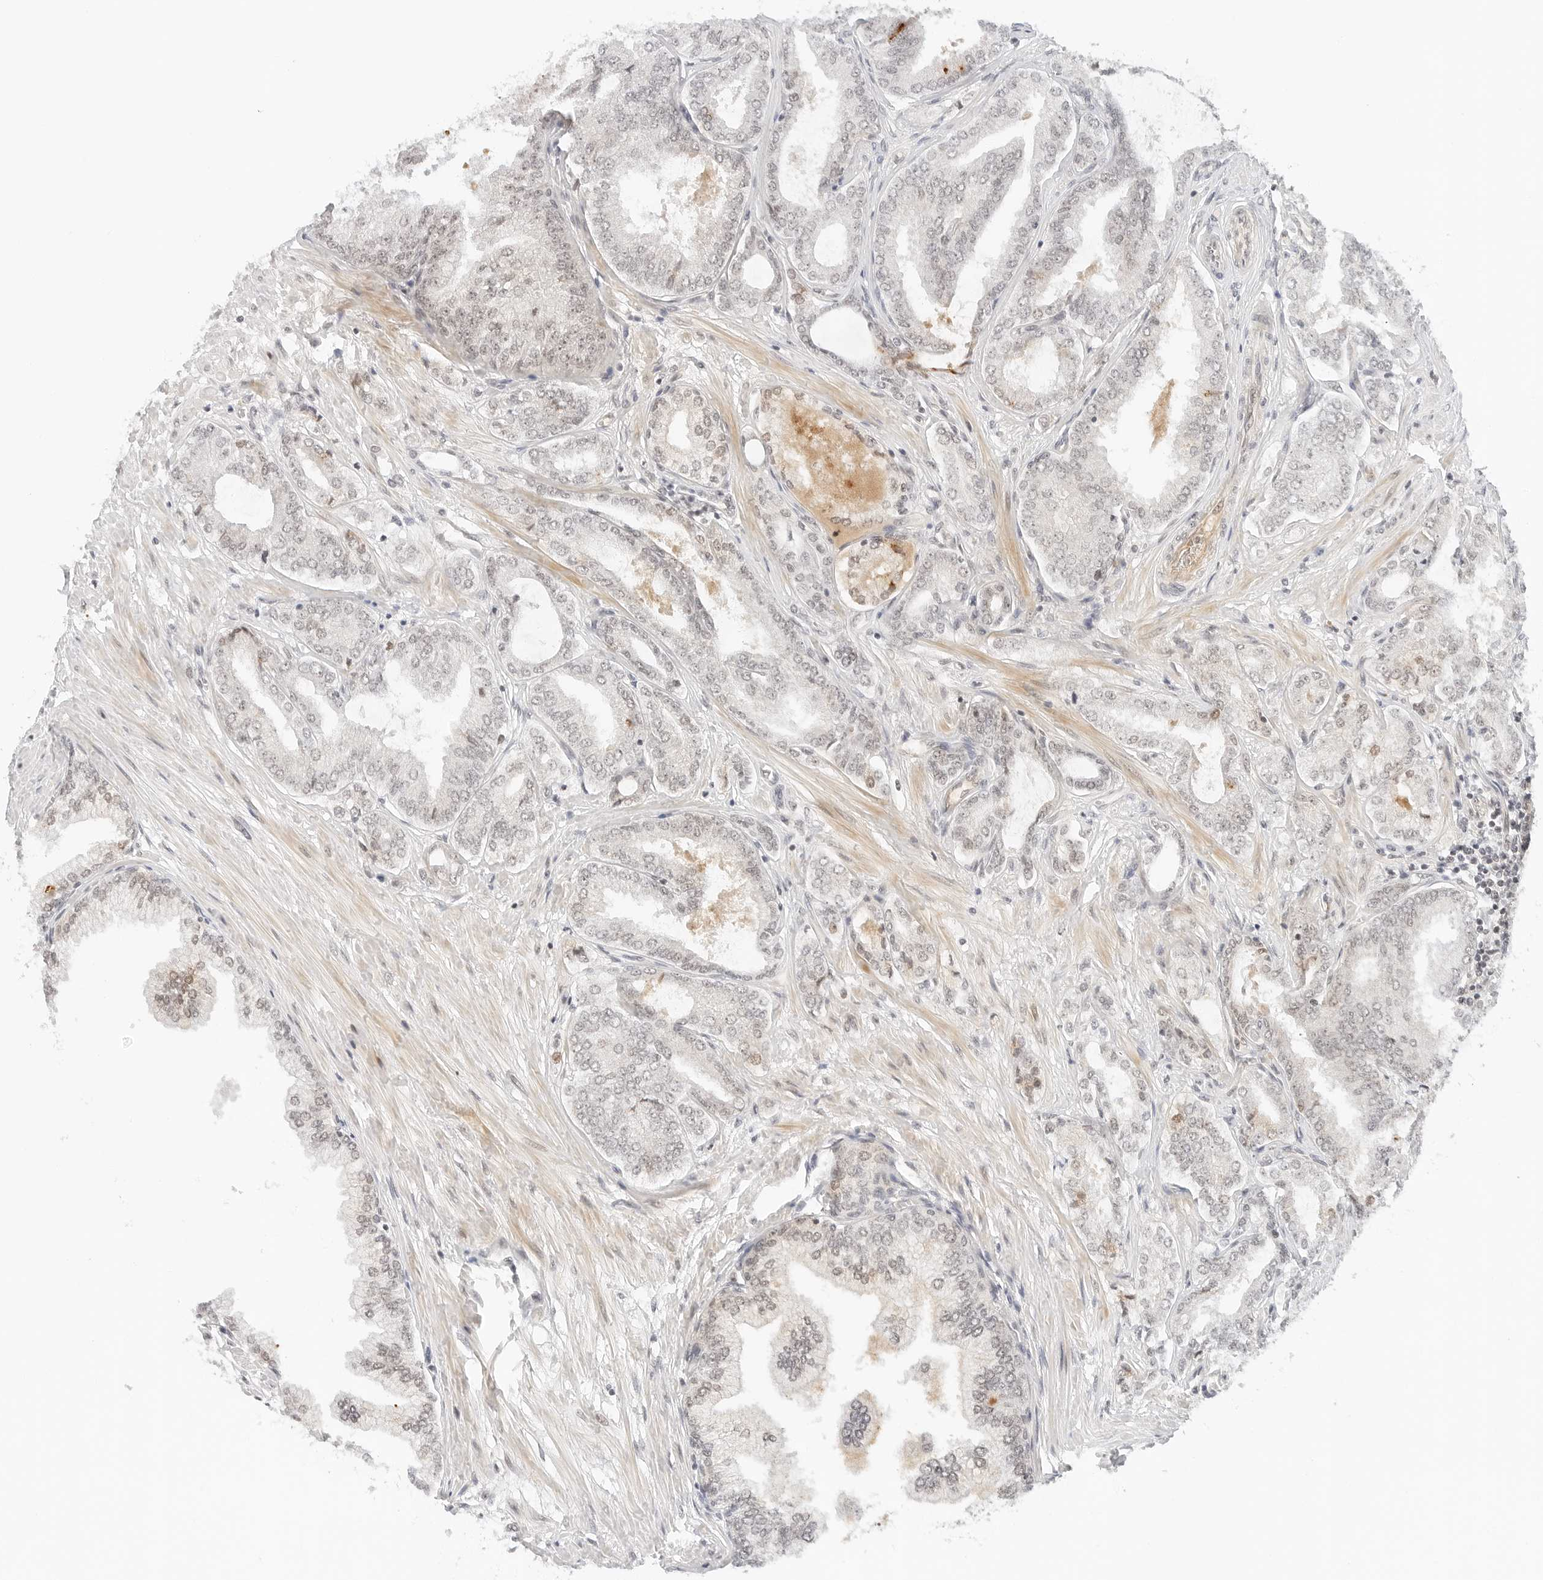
{"staining": {"intensity": "negative", "quantity": "none", "location": "none"}, "tissue": "prostate cancer", "cell_type": "Tumor cells", "image_type": "cancer", "snomed": [{"axis": "morphology", "description": "Adenocarcinoma, Low grade"}, {"axis": "topography", "description": "Prostate"}], "caption": "A histopathology image of prostate low-grade adenocarcinoma stained for a protein reveals no brown staining in tumor cells. Nuclei are stained in blue.", "gene": "NEO1", "patient": {"sex": "male", "age": 63}}